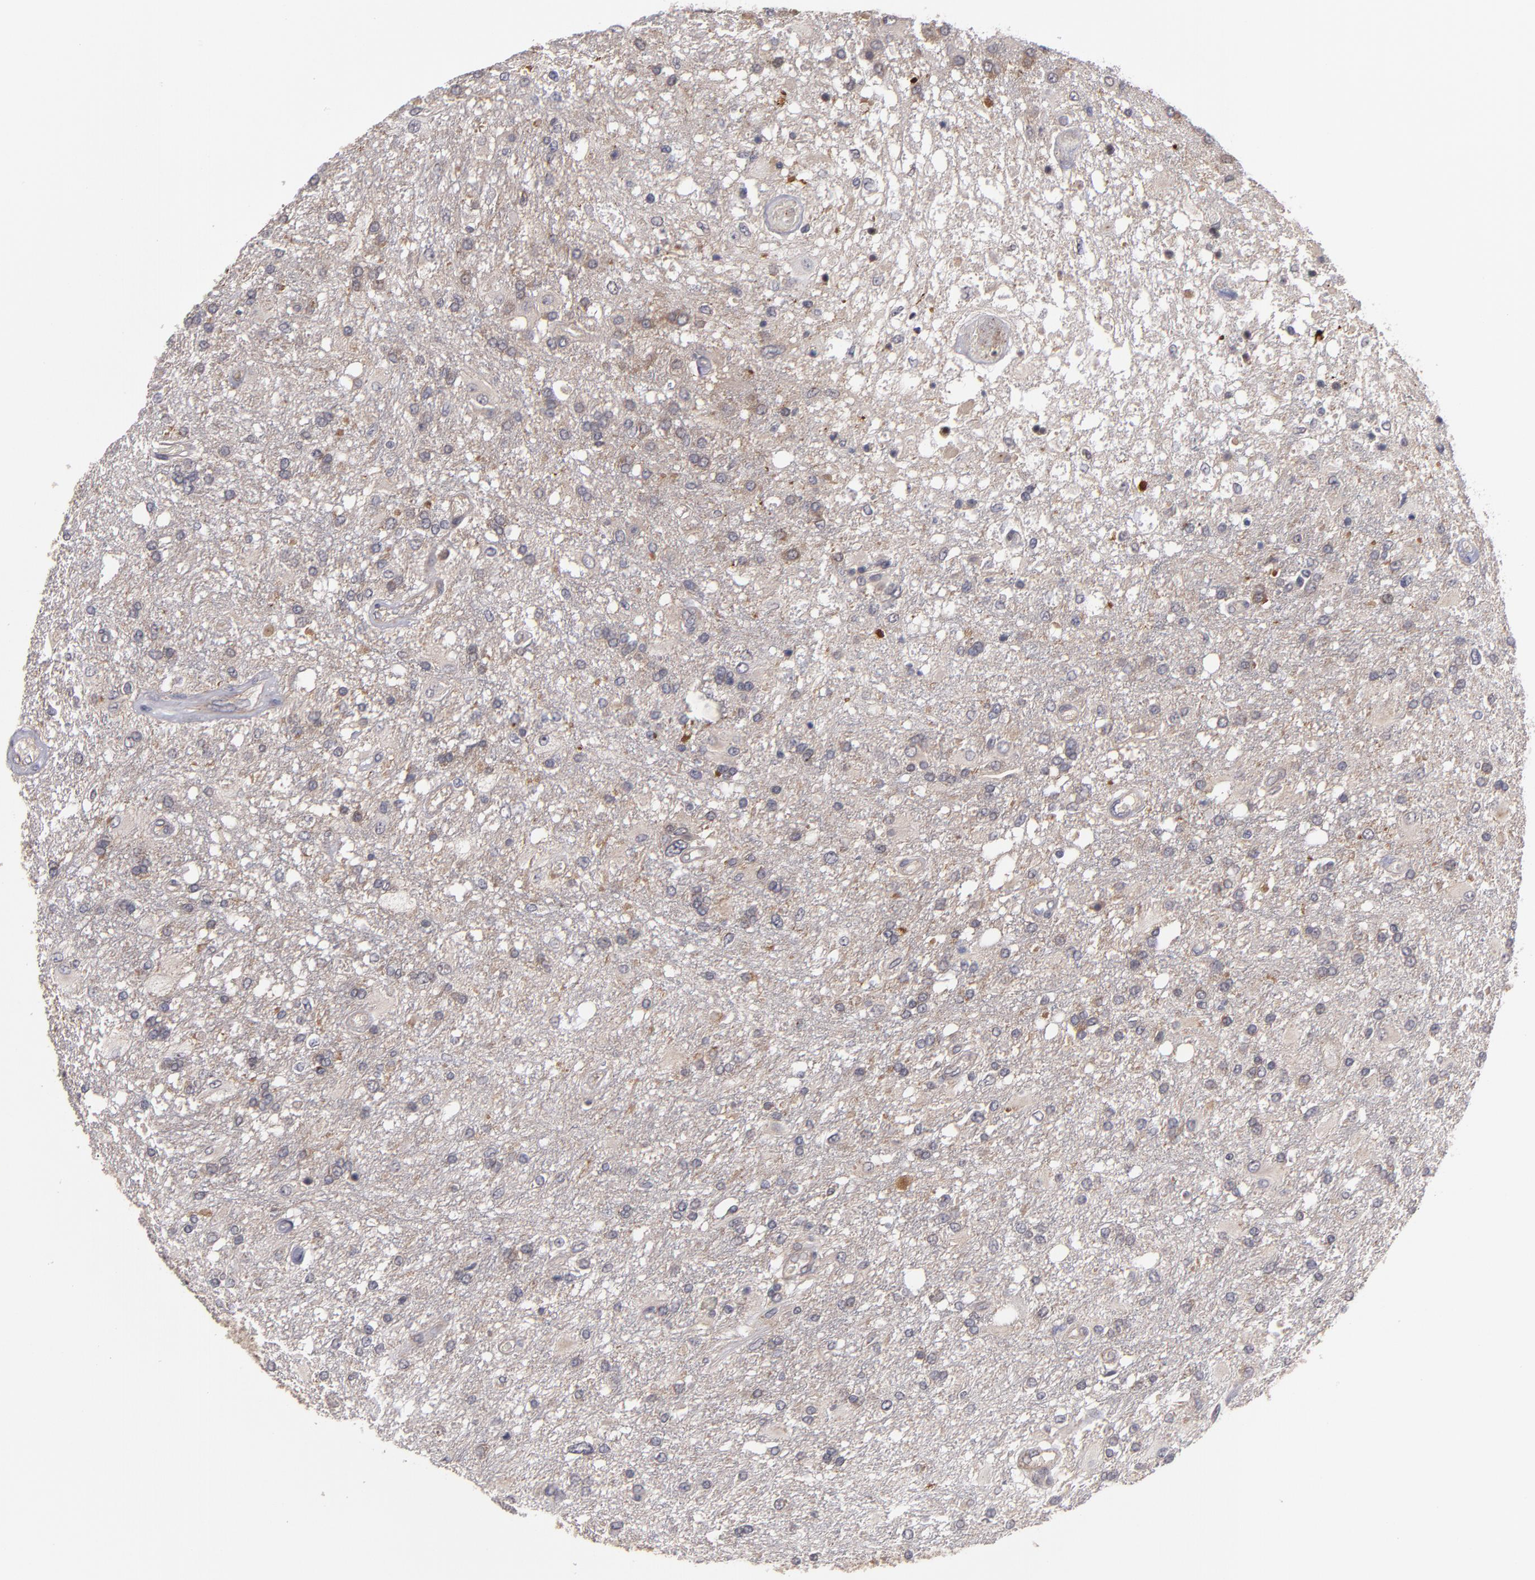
{"staining": {"intensity": "moderate", "quantity": "25%-75%", "location": "cytoplasmic/membranous"}, "tissue": "glioma", "cell_type": "Tumor cells", "image_type": "cancer", "snomed": [{"axis": "morphology", "description": "Glioma, malignant, High grade"}, {"axis": "topography", "description": "Cerebral cortex"}], "caption": "Moderate cytoplasmic/membranous protein staining is present in approximately 25%-75% of tumor cells in malignant glioma (high-grade). (brown staining indicates protein expression, while blue staining denotes nuclei).", "gene": "CTSO", "patient": {"sex": "male", "age": 79}}